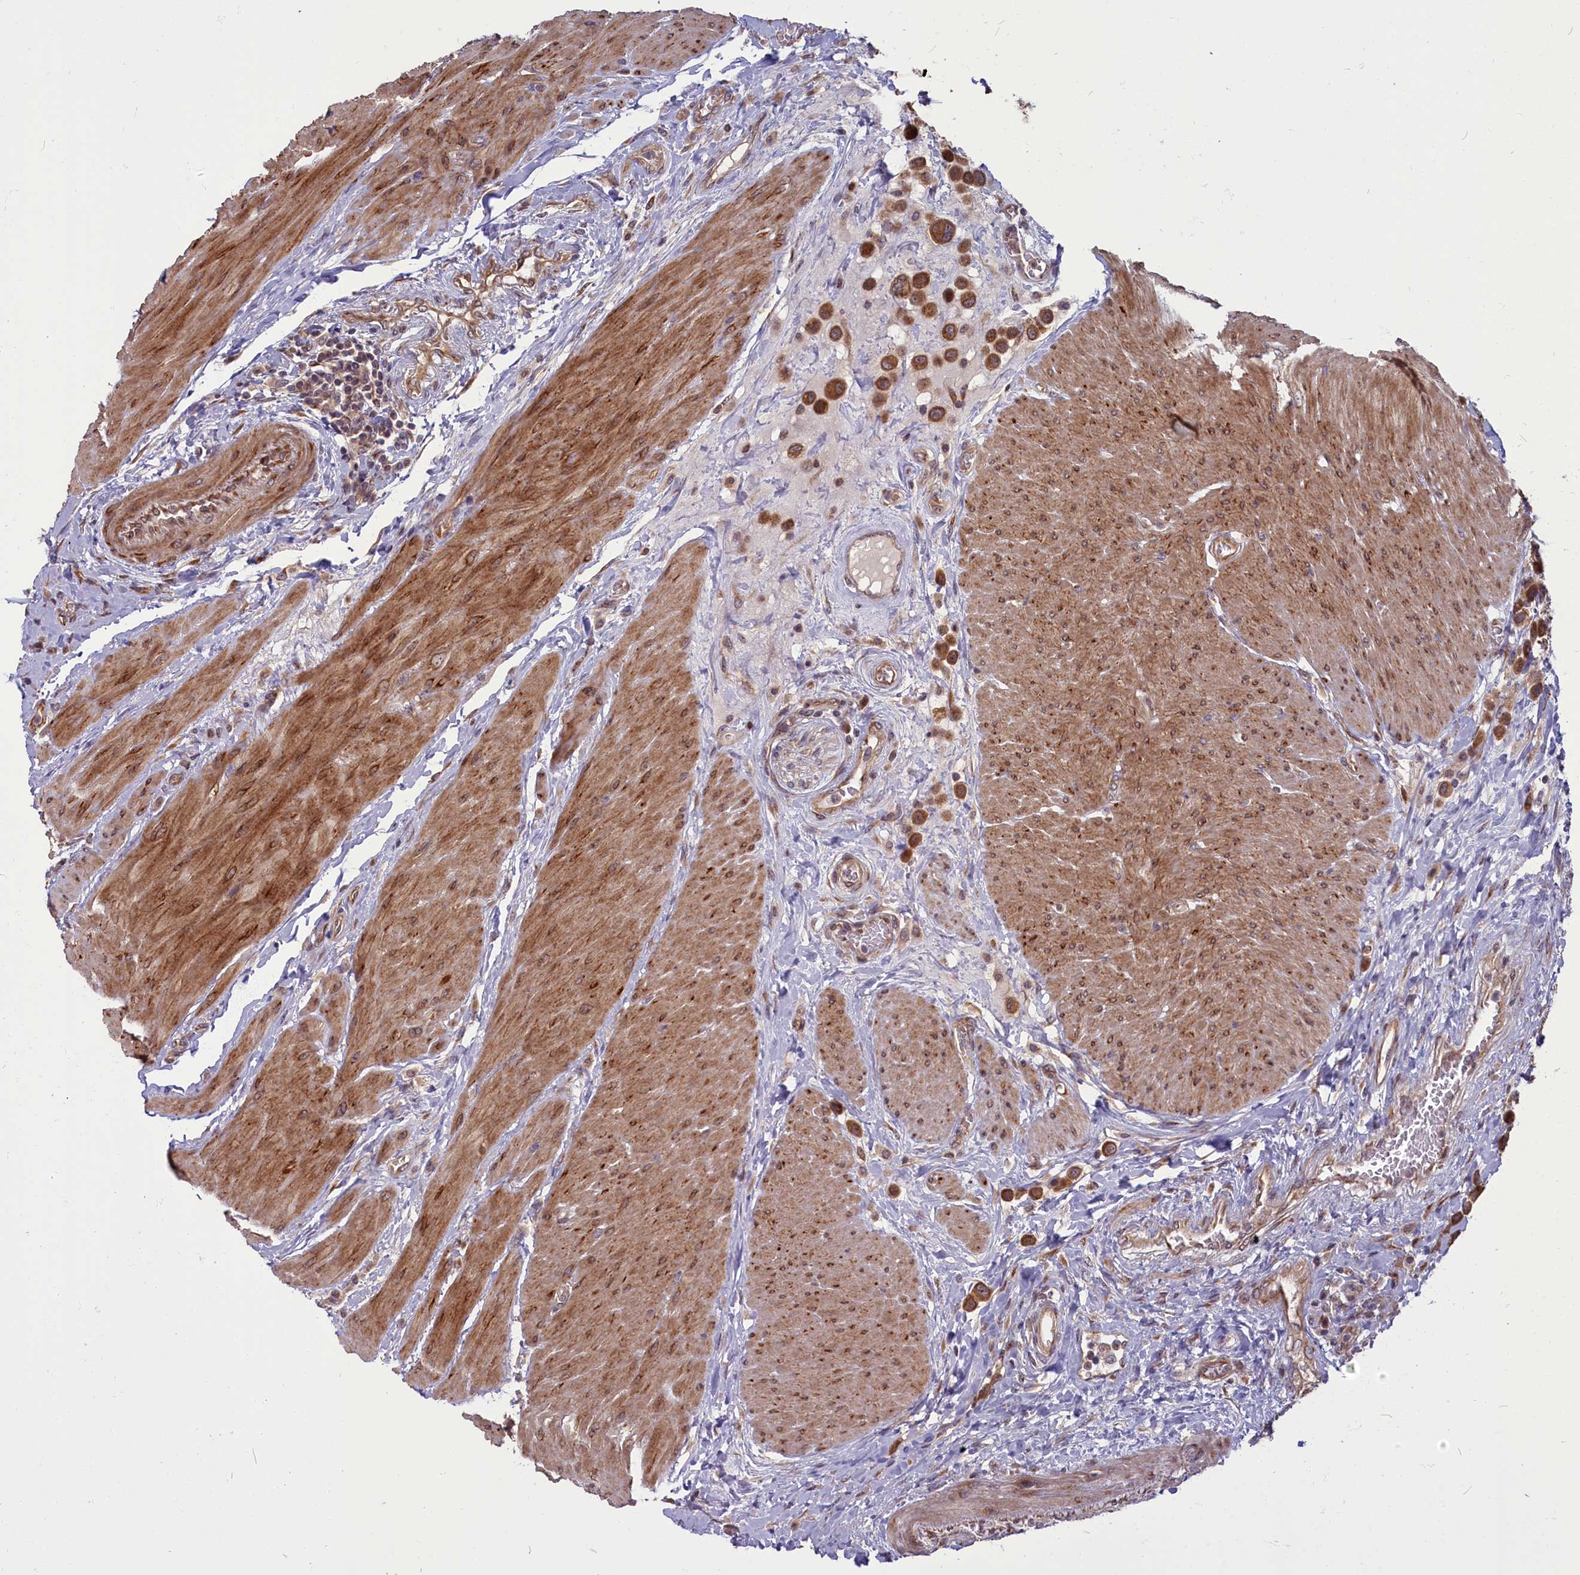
{"staining": {"intensity": "strong", "quantity": ">75%", "location": "cytoplasmic/membranous"}, "tissue": "urothelial cancer", "cell_type": "Tumor cells", "image_type": "cancer", "snomed": [{"axis": "morphology", "description": "Urothelial carcinoma, High grade"}, {"axis": "topography", "description": "Urinary bladder"}], "caption": "The immunohistochemical stain highlights strong cytoplasmic/membranous positivity in tumor cells of urothelial carcinoma (high-grade) tissue.", "gene": "MYCBP", "patient": {"sex": "male", "age": 50}}